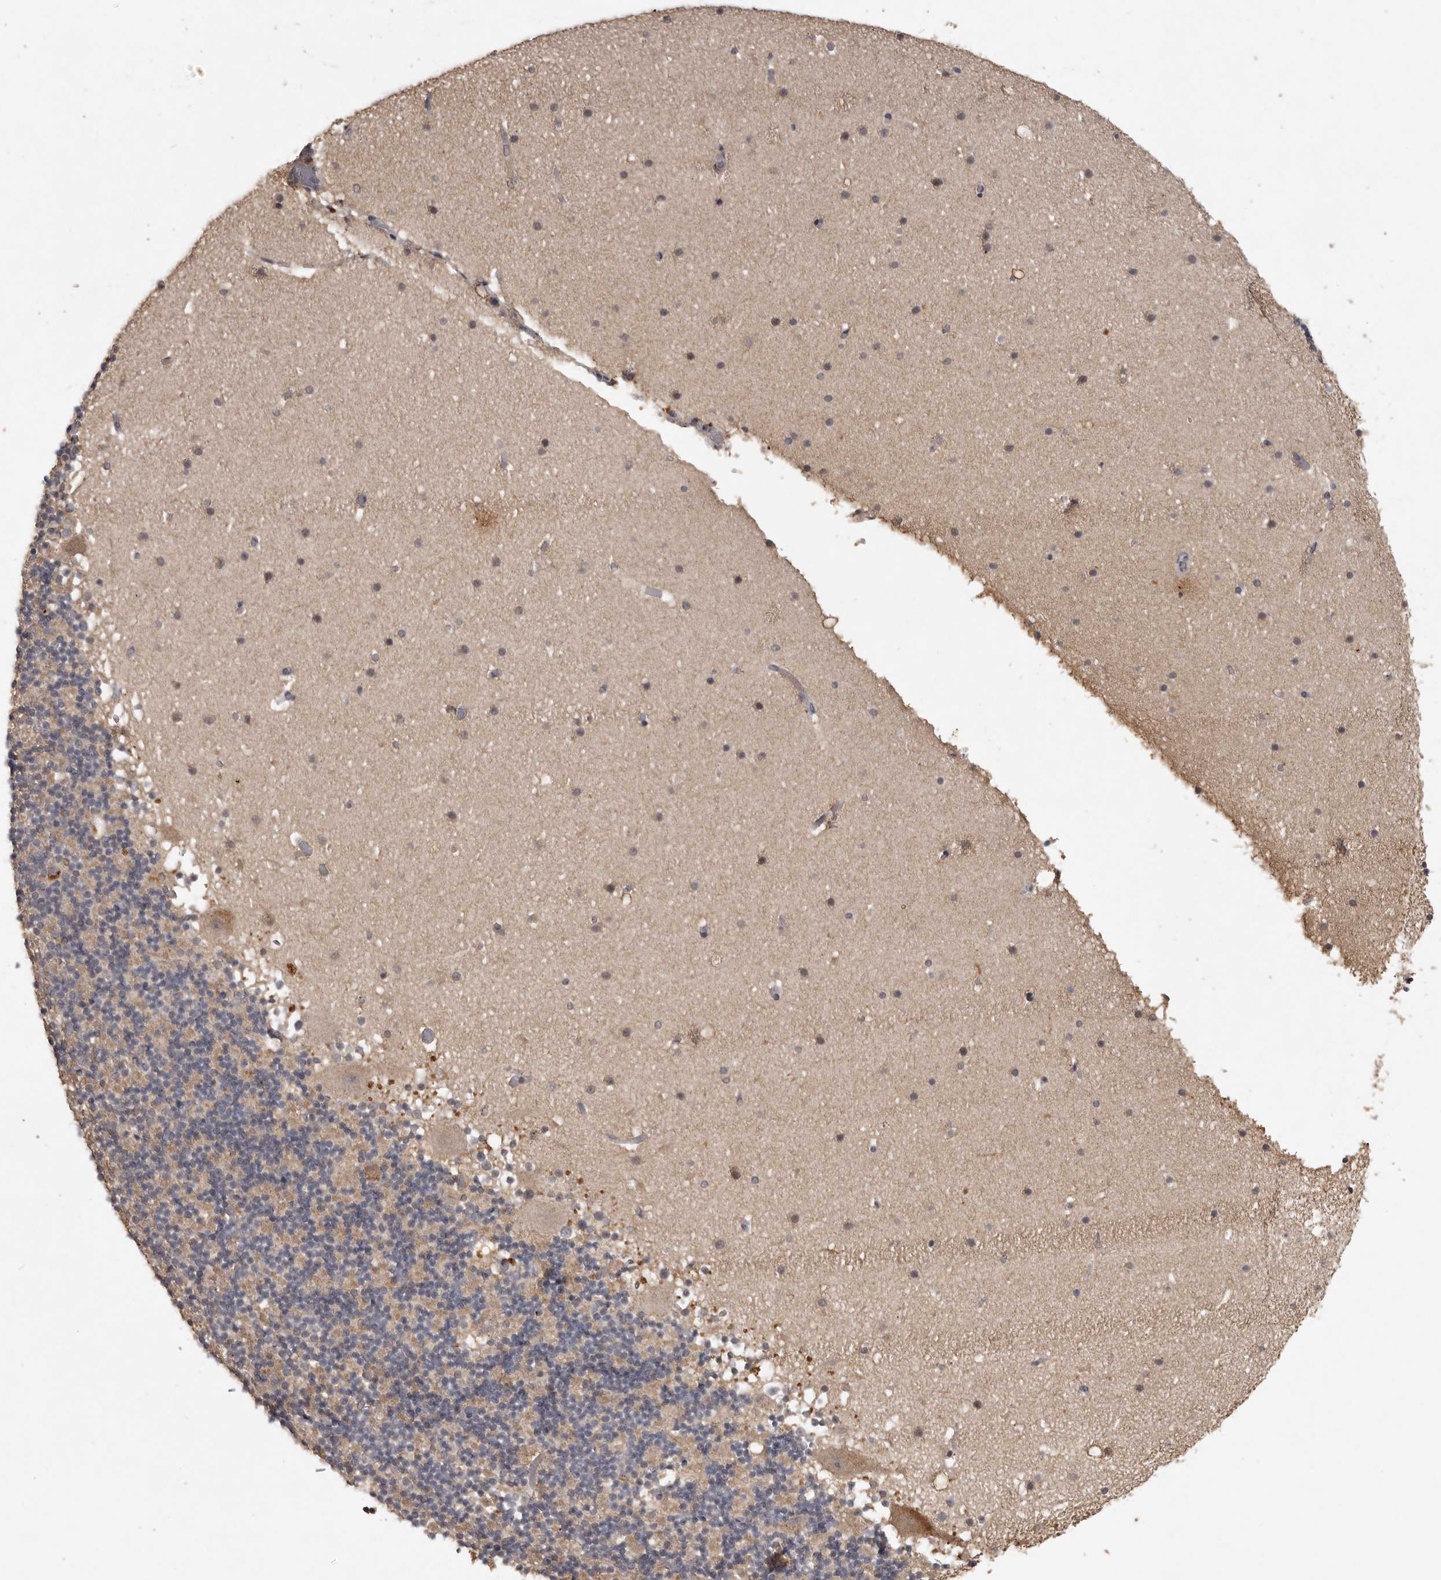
{"staining": {"intensity": "weak", "quantity": "<25%", "location": "cytoplasmic/membranous"}, "tissue": "cerebellum", "cell_type": "Cells in granular layer", "image_type": "normal", "snomed": [{"axis": "morphology", "description": "Normal tissue, NOS"}, {"axis": "topography", "description": "Cerebellum"}], "caption": "The image shows no significant expression in cells in granular layer of cerebellum.", "gene": "ADAMTS4", "patient": {"sex": "male", "age": 57}}